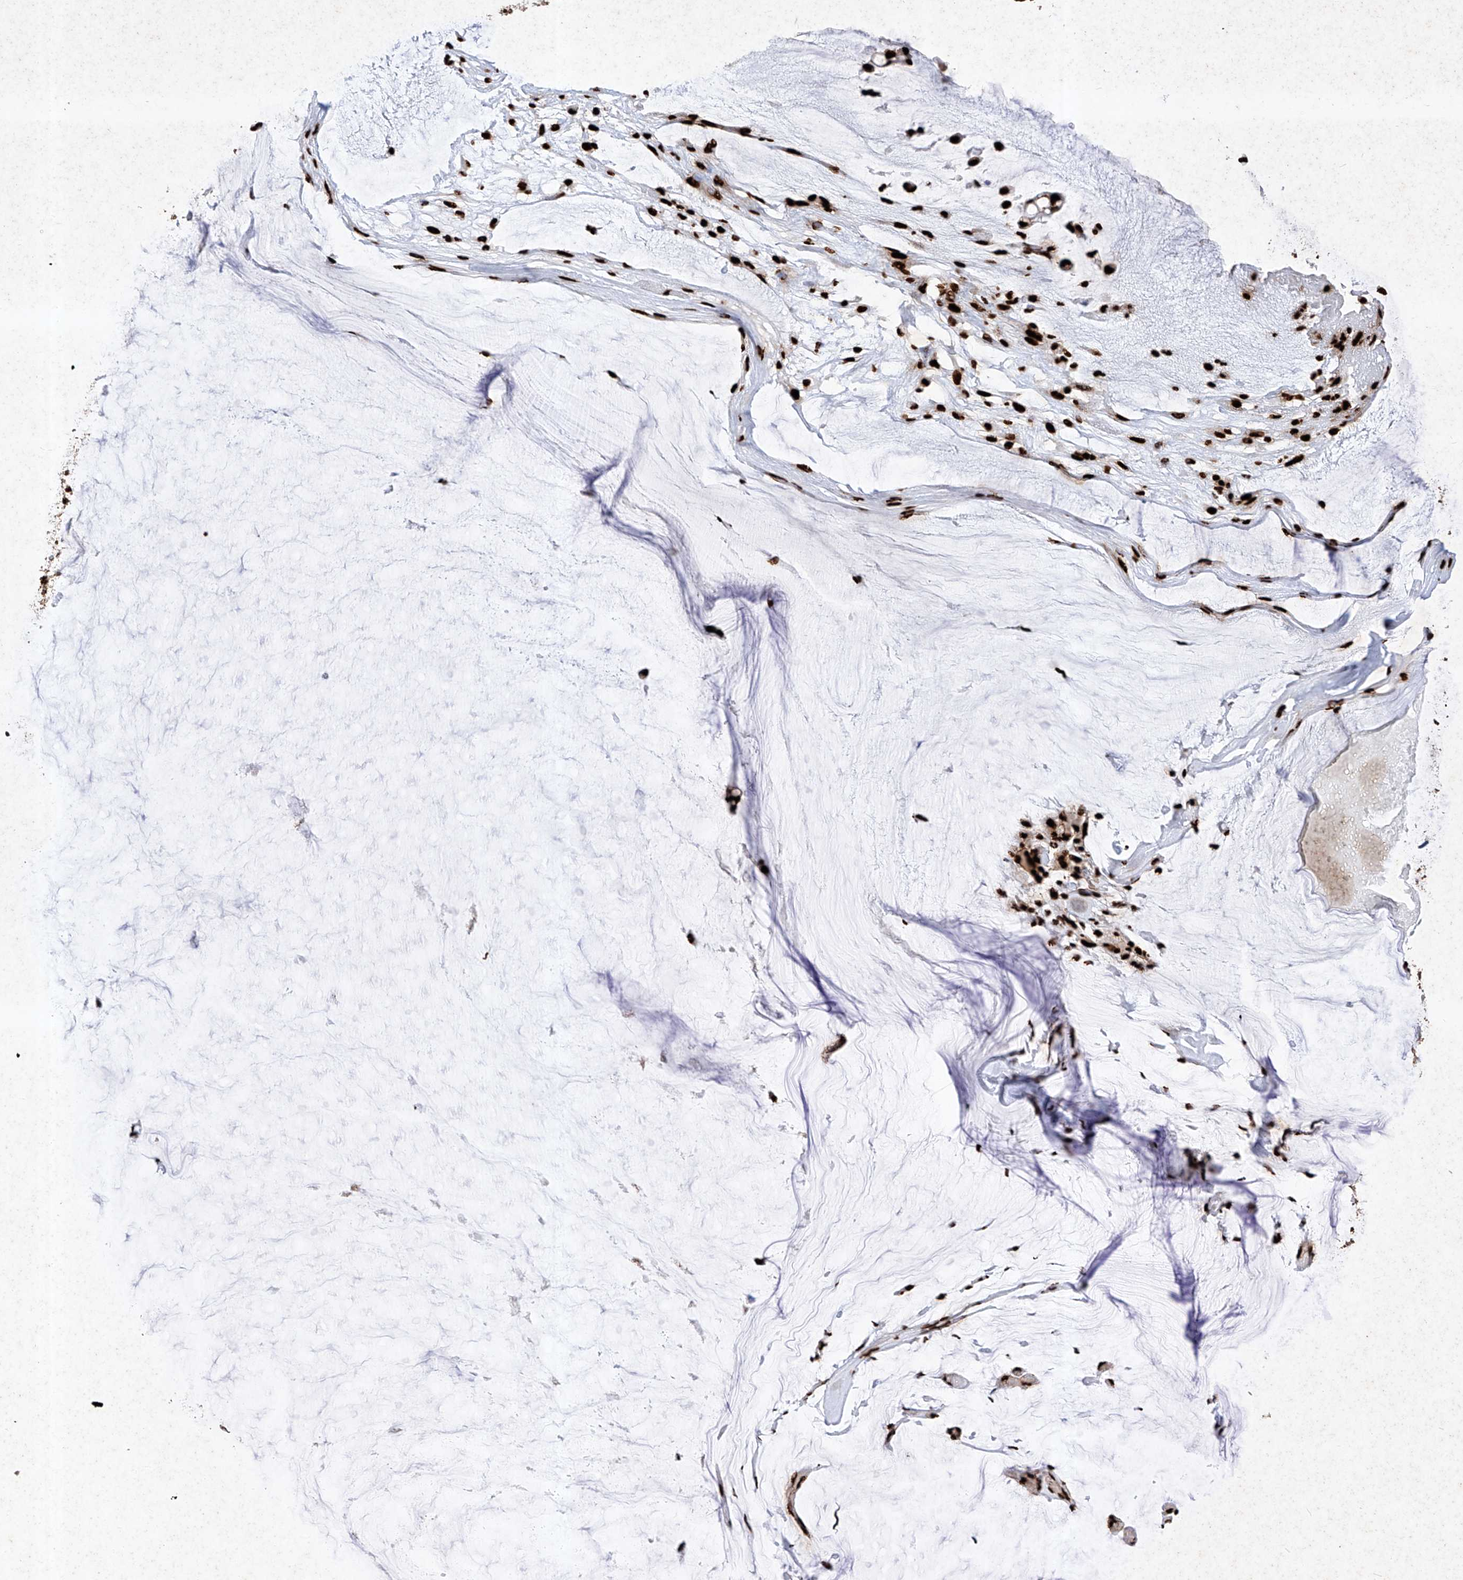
{"staining": {"intensity": "strong", "quantity": ">75%", "location": "nuclear"}, "tissue": "ovarian cancer", "cell_type": "Tumor cells", "image_type": "cancer", "snomed": [{"axis": "morphology", "description": "Cystadenocarcinoma, mucinous, NOS"}, {"axis": "topography", "description": "Ovary"}], "caption": "Immunohistochemical staining of ovarian cancer shows high levels of strong nuclear positivity in about >75% of tumor cells.", "gene": "SRSF6", "patient": {"sex": "female", "age": 39}}